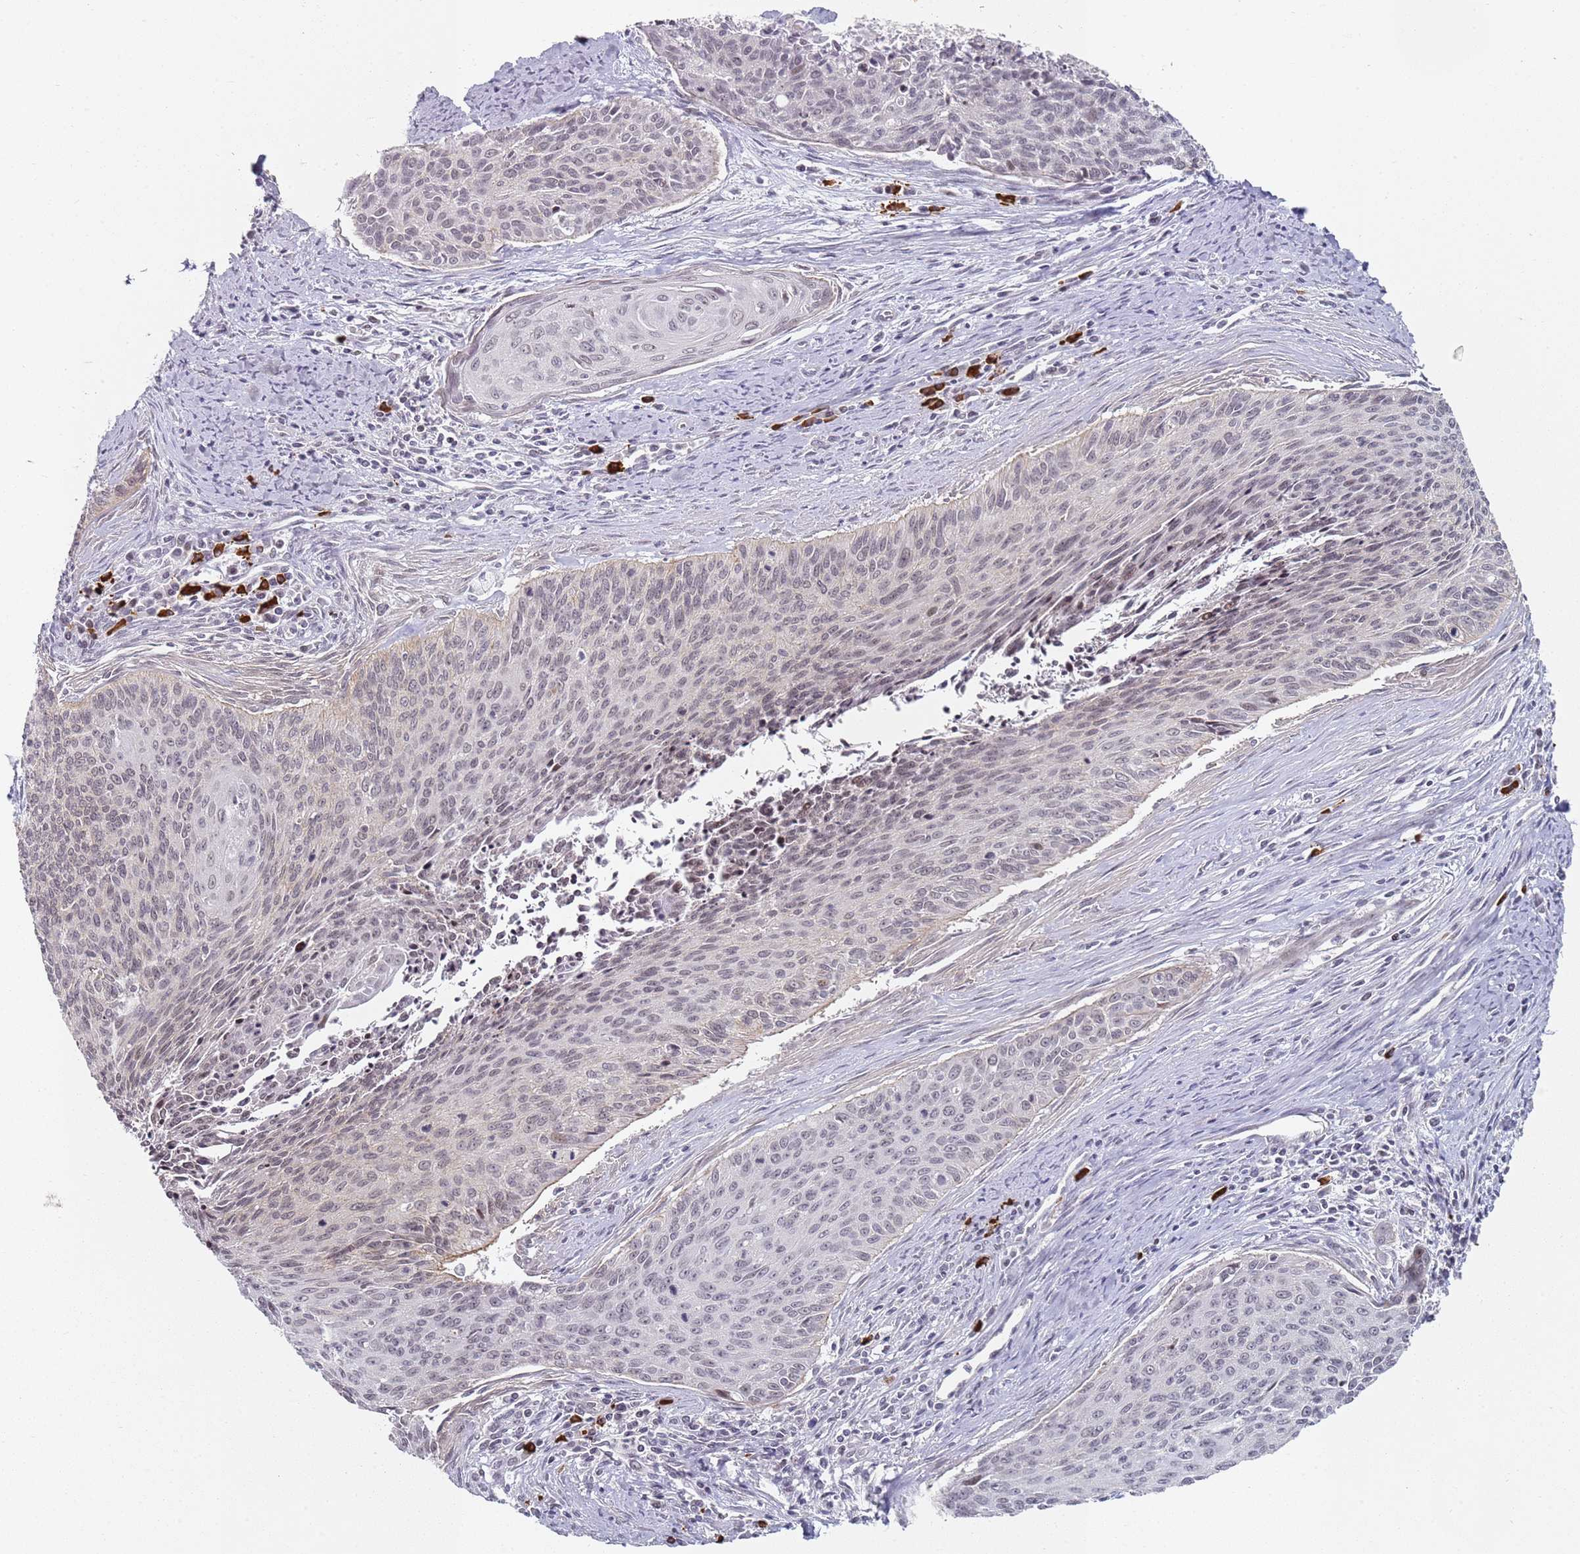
{"staining": {"intensity": "weak", "quantity": "<25%", "location": "nuclear"}, "tissue": "cervical cancer", "cell_type": "Tumor cells", "image_type": "cancer", "snomed": [{"axis": "morphology", "description": "Squamous cell carcinoma, NOS"}, {"axis": "topography", "description": "Cervix"}], "caption": "The immunohistochemistry histopathology image has no significant expression in tumor cells of squamous cell carcinoma (cervical) tissue.", "gene": "ATF6B", "patient": {"sex": "female", "age": 55}}